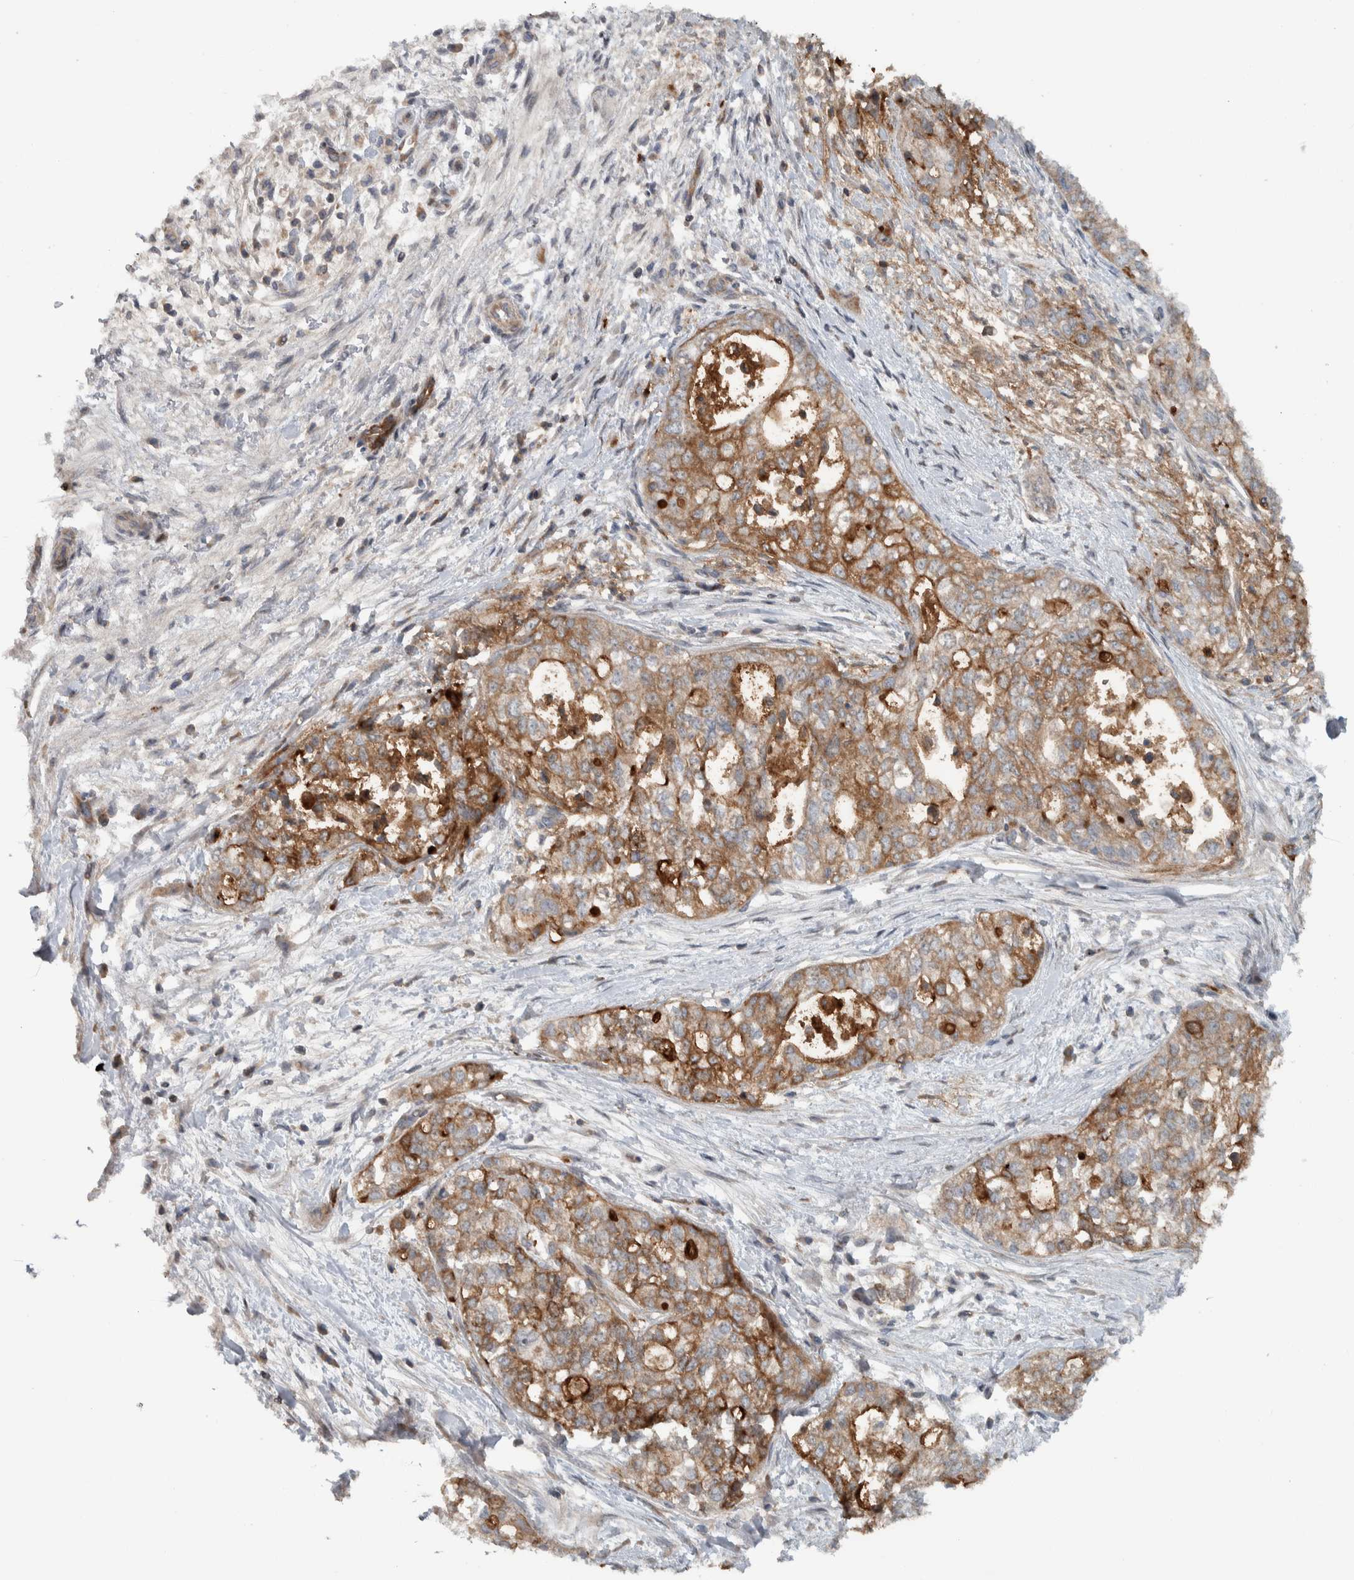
{"staining": {"intensity": "strong", "quantity": ">75%", "location": "cytoplasmic/membranous"}, "tissue": "pancreatic cancer", "cell_type": "Tumor cells", "image_type": "cancer", "snomed": [{"axis": "morphology", "description": "Adenocarcinoma, NOS"}, {"axis": "topography", "description": "Pancreas"}], "caption": "Pancreatic cancer (adenocarcinoma) stained with DAB (3,3'-diaminobenzidine) immunohistochemistry (IHC) reveals high levels of strong cytoplasmic/membranous staining in approximately >75% of tumor cells. (brown staining indicates protein expression, while blue staining denotes nuclei).", "gene": "BAIAP2L1", "patient": {"sex": "male", "age": 72}}